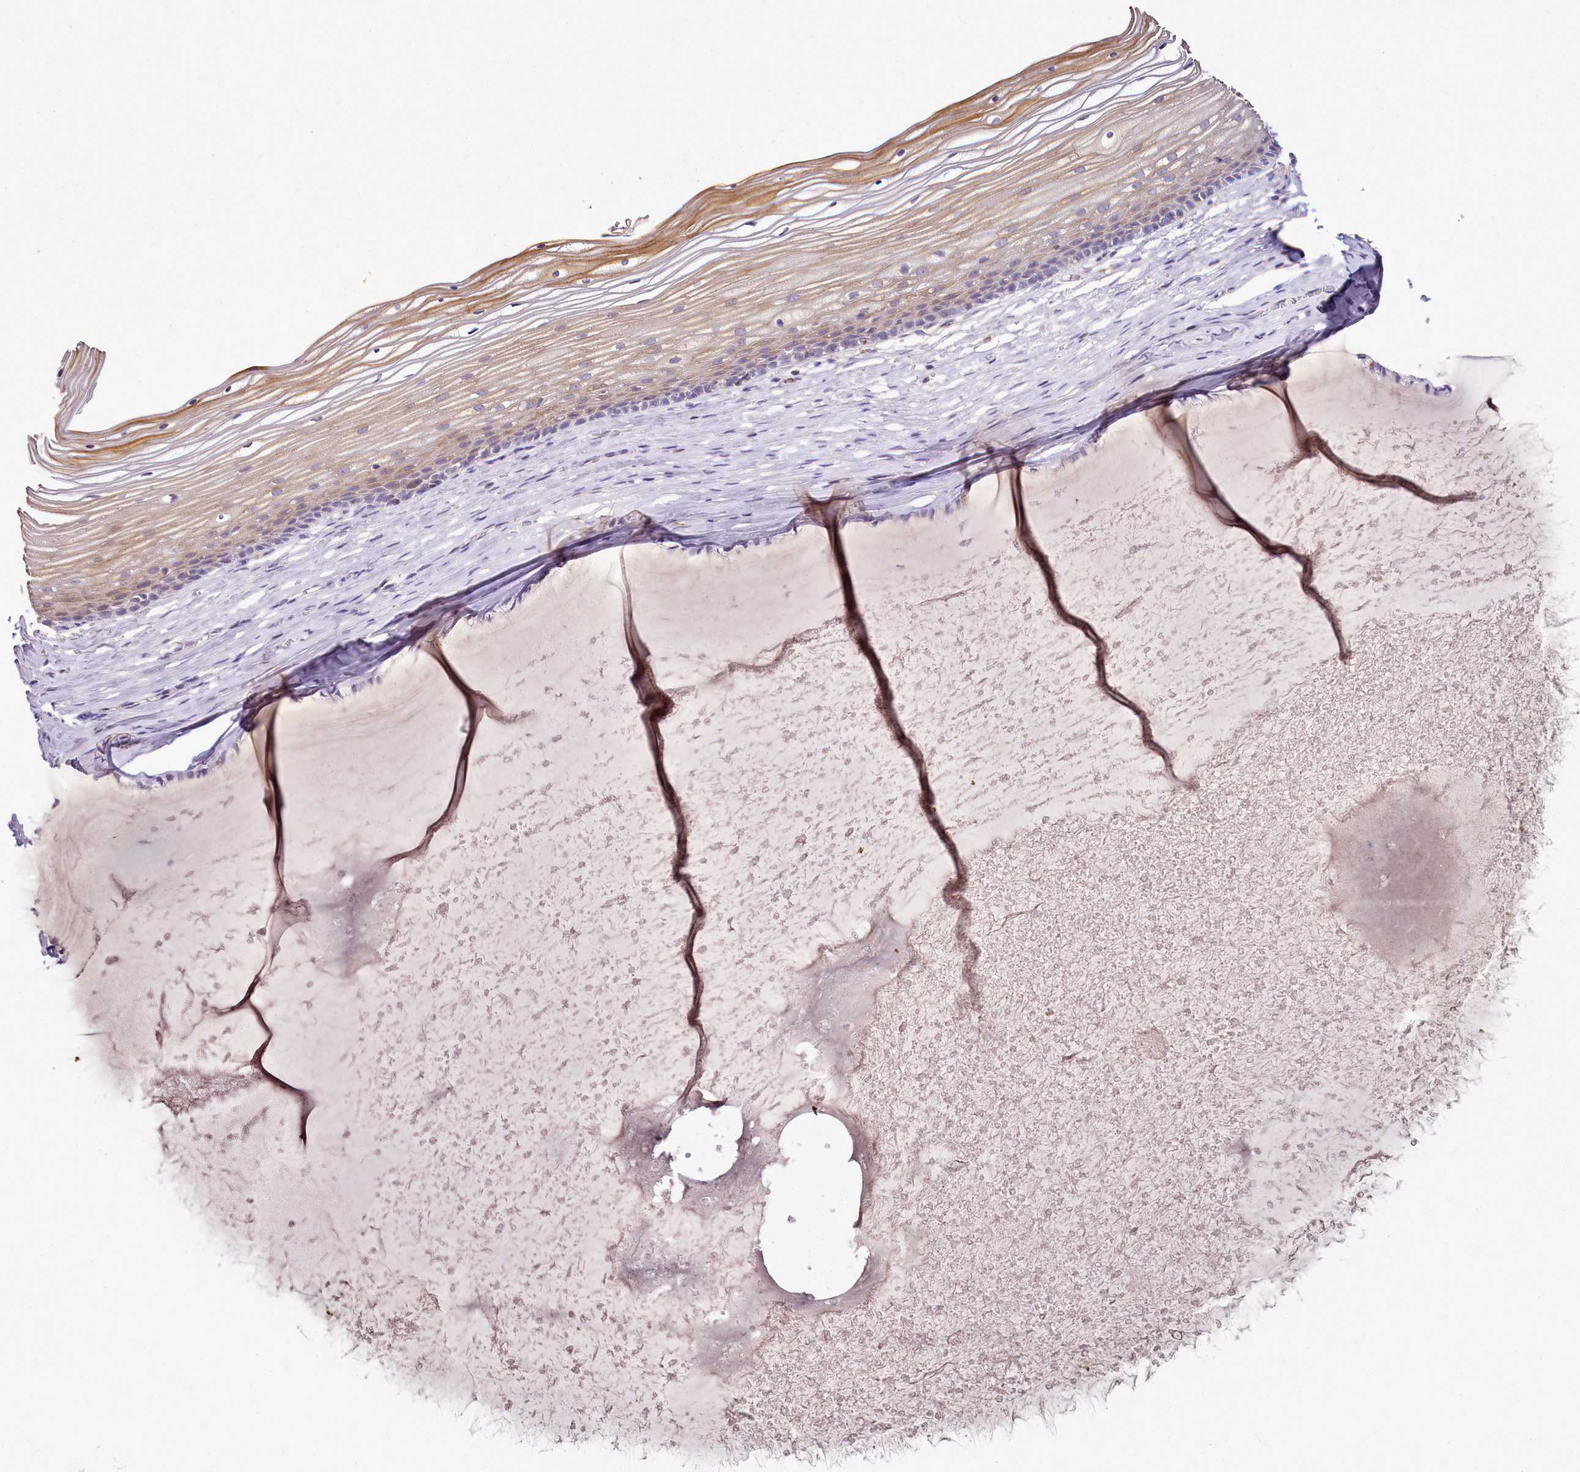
{"staining": {"intensity": "moderate", "quantity": ">75%", "location": "cytoplasmic/membranous"}, "tissue": "vagina", "cell_type": "Squamous epithelial cells", "image_type": "normal", "snomed": [{"axis": "morphology", "description": "Normal tissue, NOS"}, {"axis": "topography", "description": "Vagina"}, {"axis": "topography", "description": "Cervix"}], "caption": "Normal vagina exhibits moderate cytoplasmic/membranous positivity in approximately >75% of squamous epithelial cells.", "gene": "ACSS1", "patient": {"sex": "female", "age": 40}}